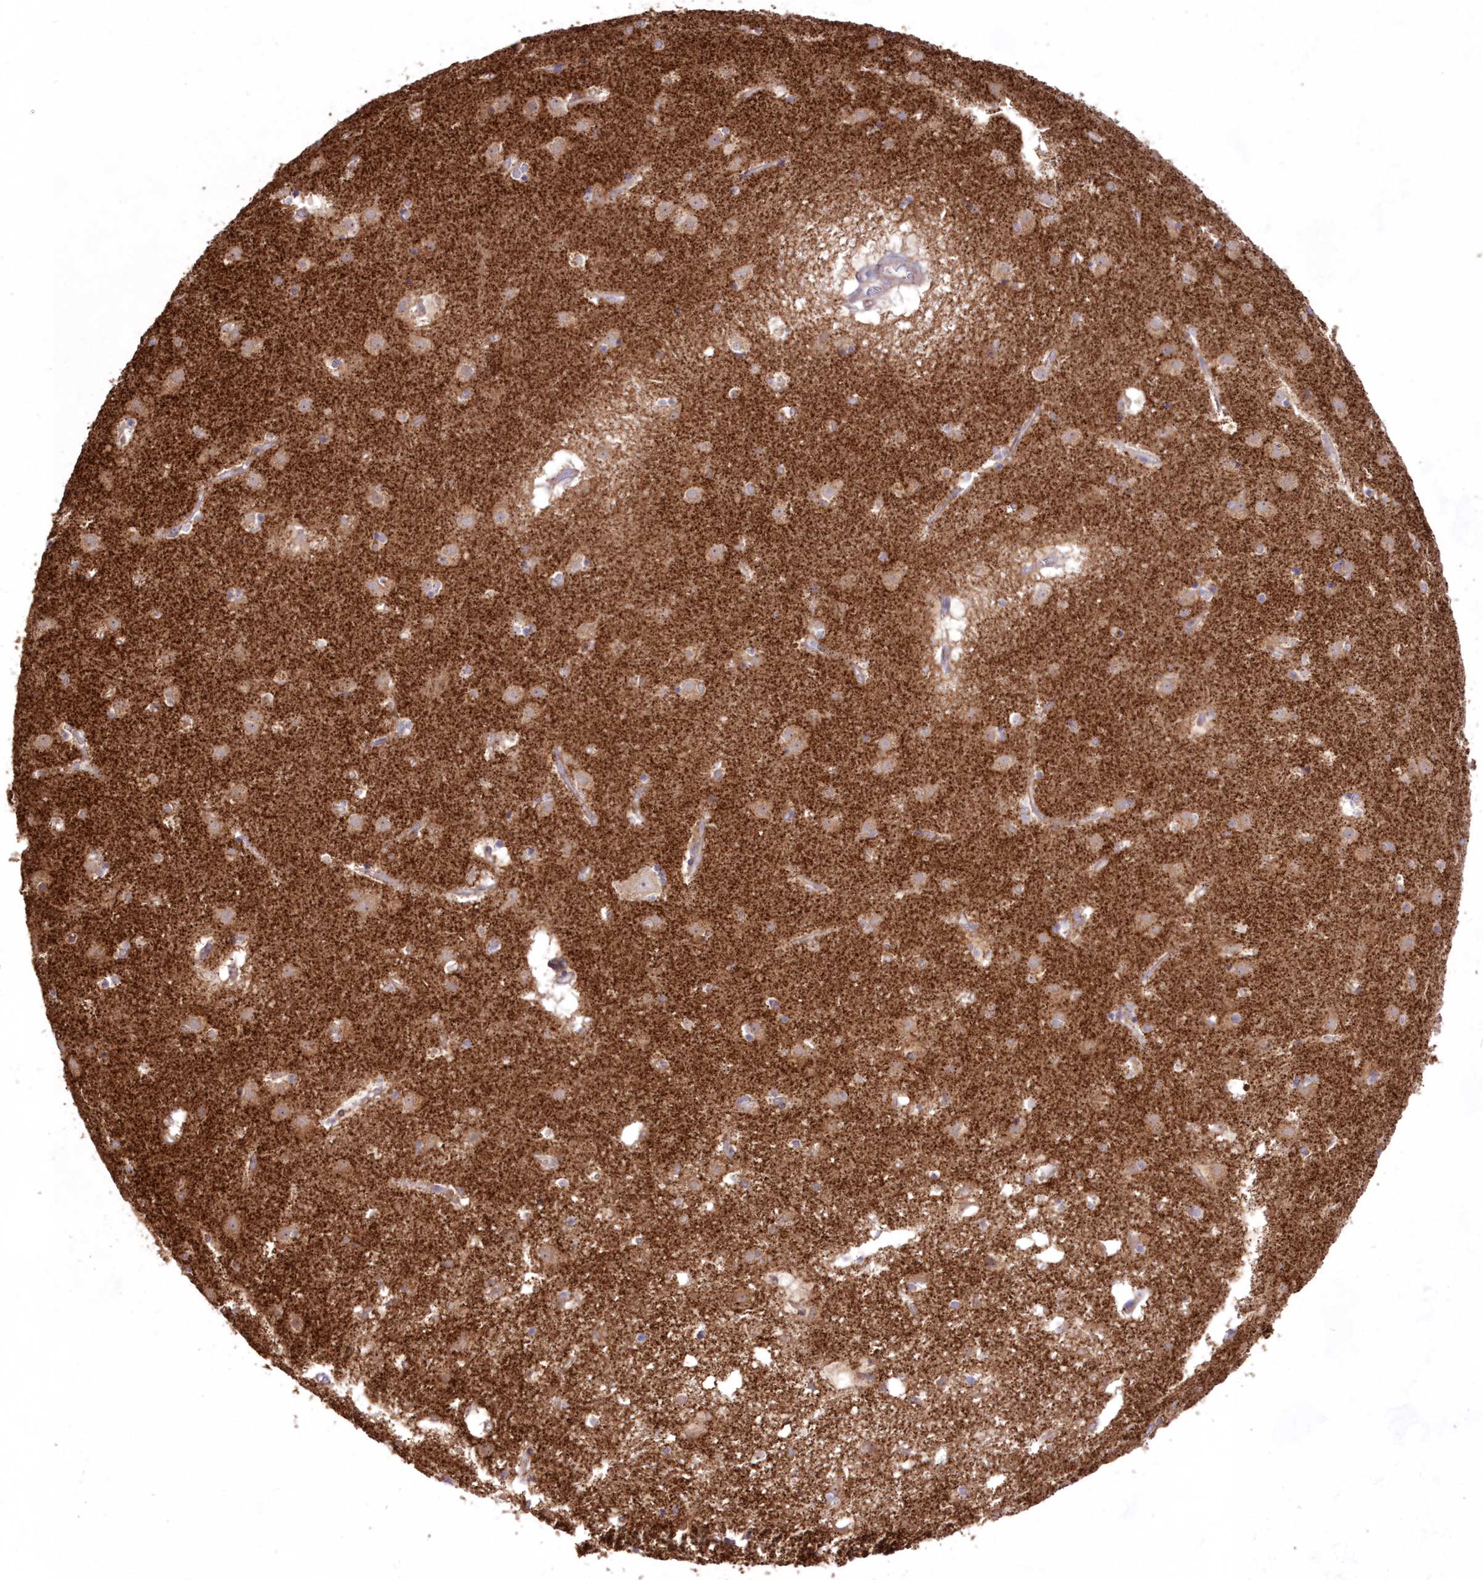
{"staining": {"intensity": "moderate", "quantity": "<25%", "location": "cytoplasmic/membranous"}, "tissue": "caudate", "cell_type": "Glial cells", "image_type": "normal", "snomed": [{"axis": "morphology", "description": "Normal tissue, NOS"}, {"axis": "topography", "description": "Lateral ventricle wall"}], "caption": "This micrograph reveals normal caudate stained with immunohistochemistry (IHC) to label a protein in brown. The cytoplasmic/membranous of glial cells show moderate positivity for the protein. Nuclei are counter-stained blue.", "gene": "HADHB", "patient": {"sex": "male", "age": 70}}